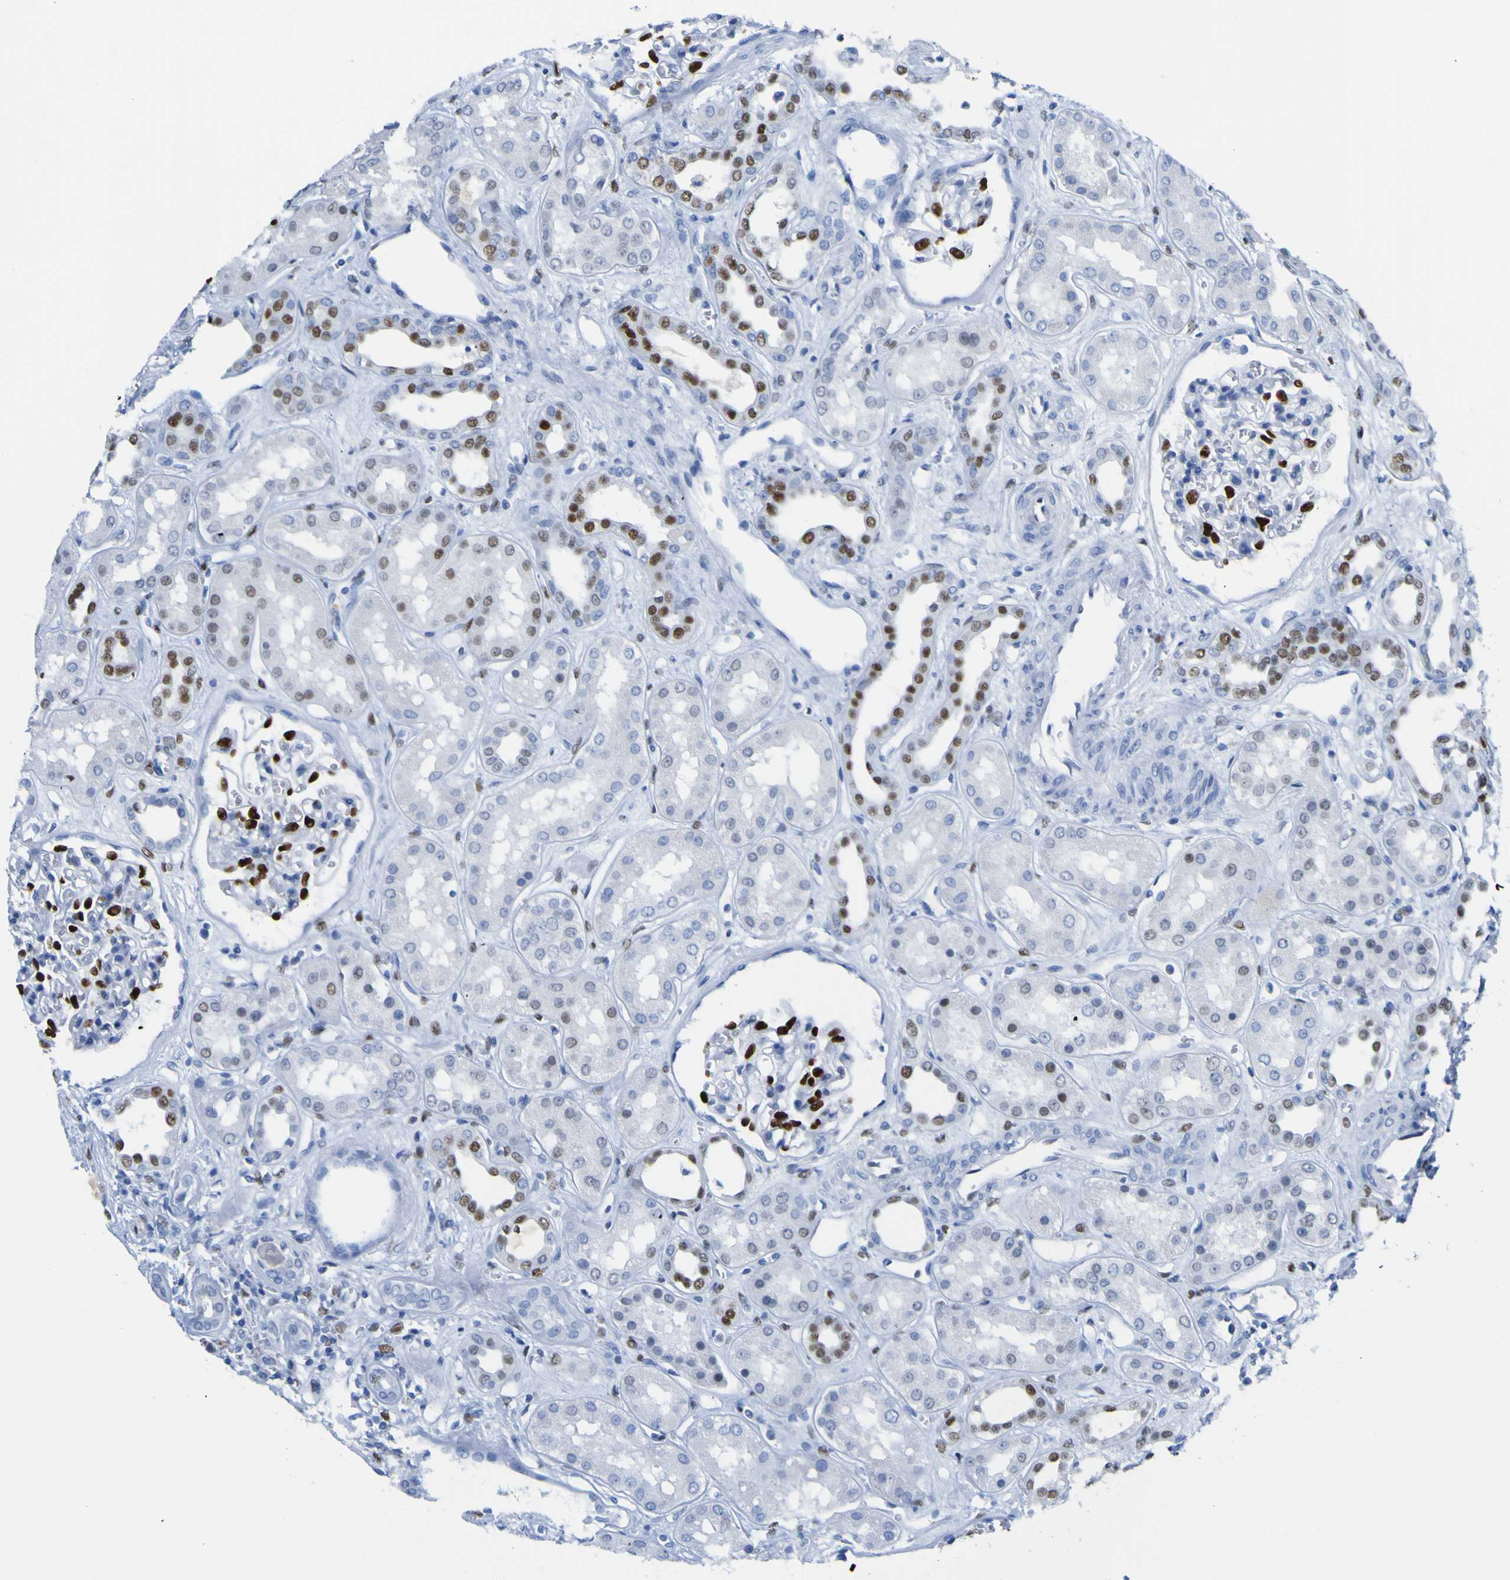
{"staining": {"intensity": "strong", "quantity": "25%-75%", "location": "nuclear"}, "tissue": "kidney", "cell_type": "Cells in glomeruli", "image_type": "normal", "snomed": [{"axis": "morphology", "description": "Normal tissue, NOS"}, {"axis": "topography", "description": "Kidney"}], "caption": "Immunohistochemistry (IHC) histopathology image of unremarkable kidney: human kidney stained using immunohistochemistry displays high levels of strong protein expression localized specifically in the nuclear of cells in glomeruli, appearing as a nuclear brown color.", "gene": "DACH1", "patient": {"sex": "male", "age": 59}}